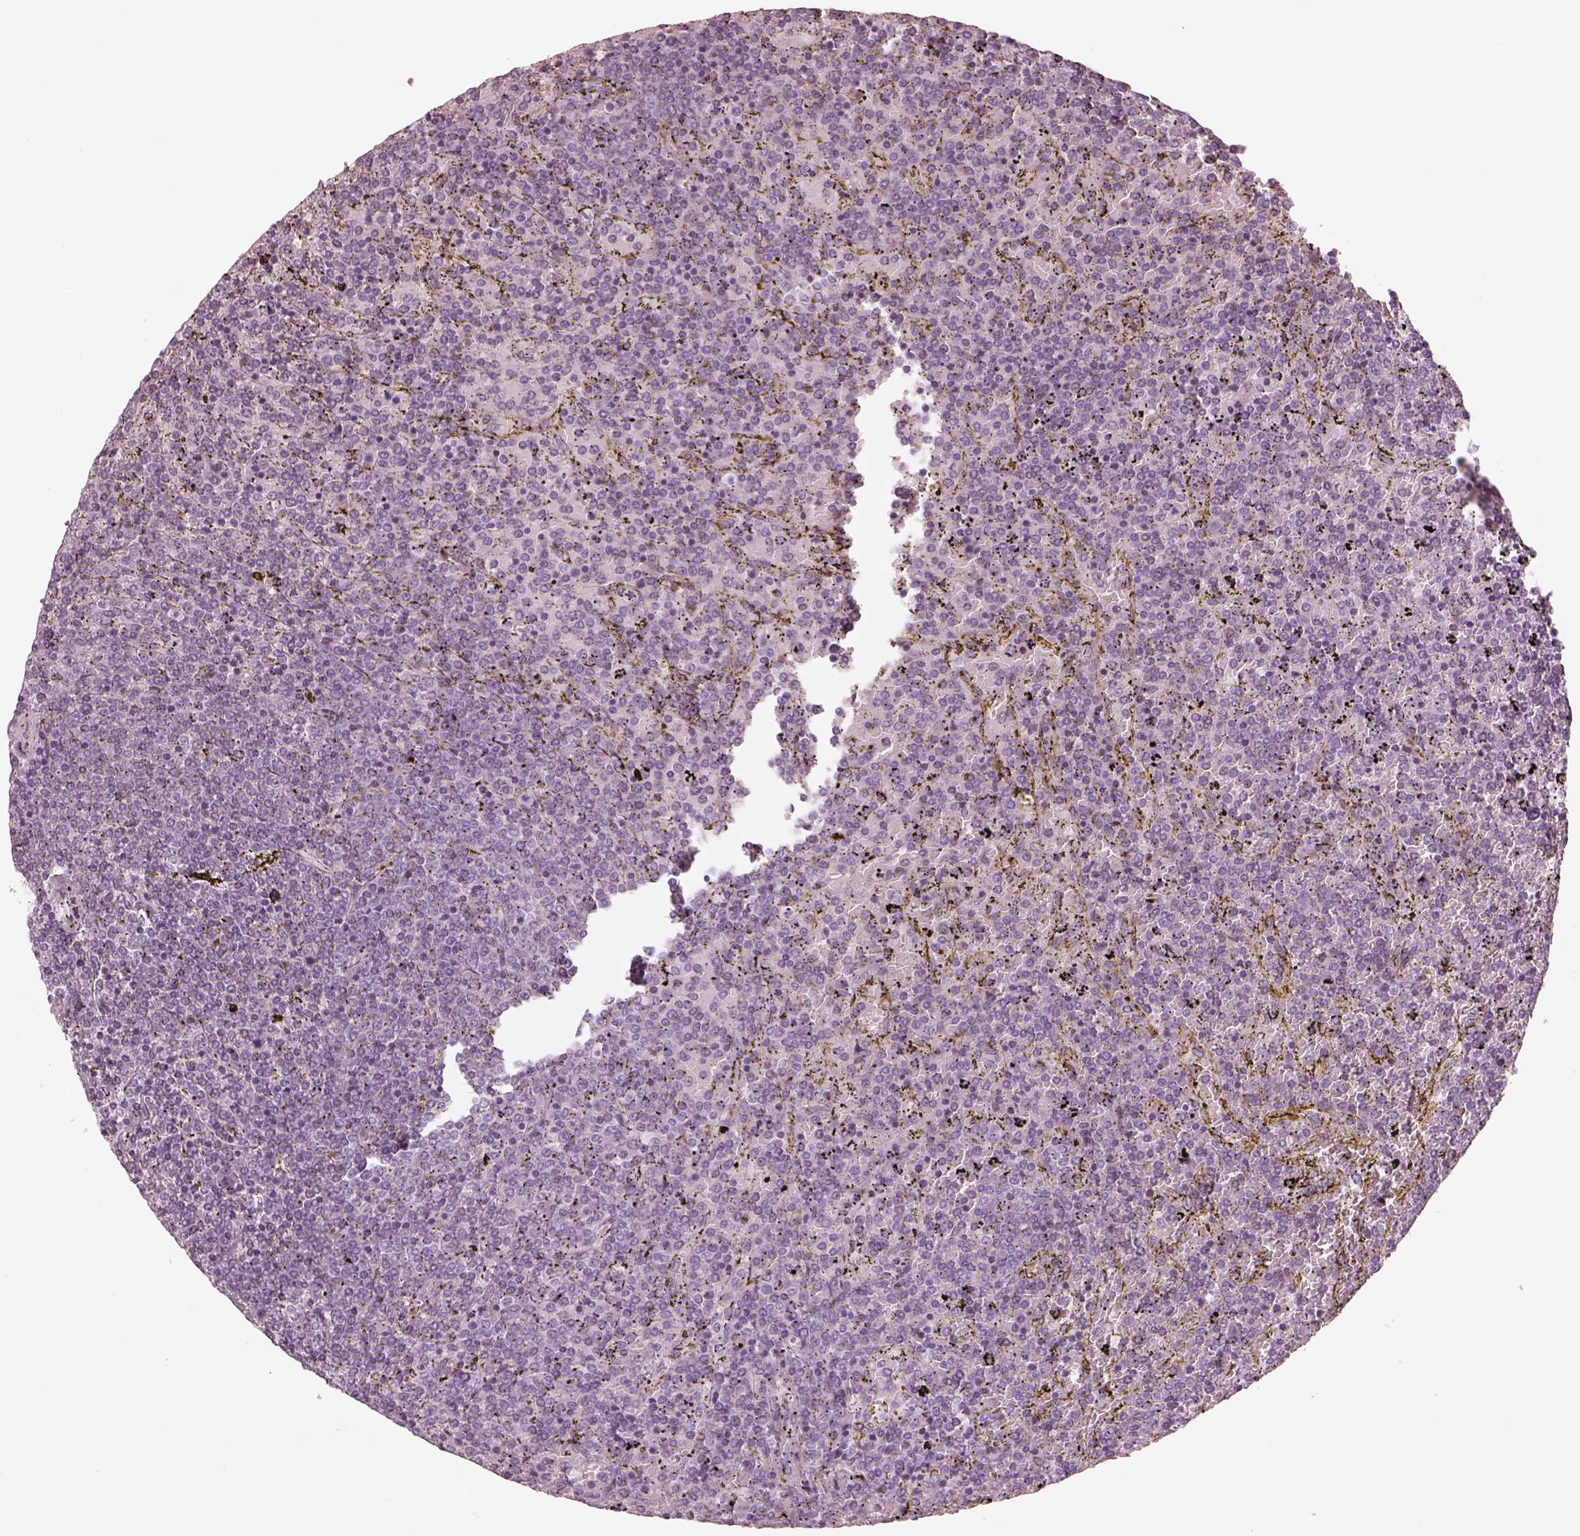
{"staining": {"intensity": "negative", "quantity": "none", "location": "none"}, "tissue": "lymphoma", "cell_type": "Tumor cells", "image_type": "cancer", "snomed": [{"axis": "morphology", "description": "Malignant lymphoma, non-Hodgkin's type, Low grade"}, {"axis": "topography", "description": "Spleen"}], "caption": "A high-resolution photomicrograph shows immunohistochemistry staining of low-grade malignant lymphoma, non-Hodgkin's type, which displays no significant expression in tumor cells.", "gene": "OPN4", "patient": {"sex": "female", "age": 77}}